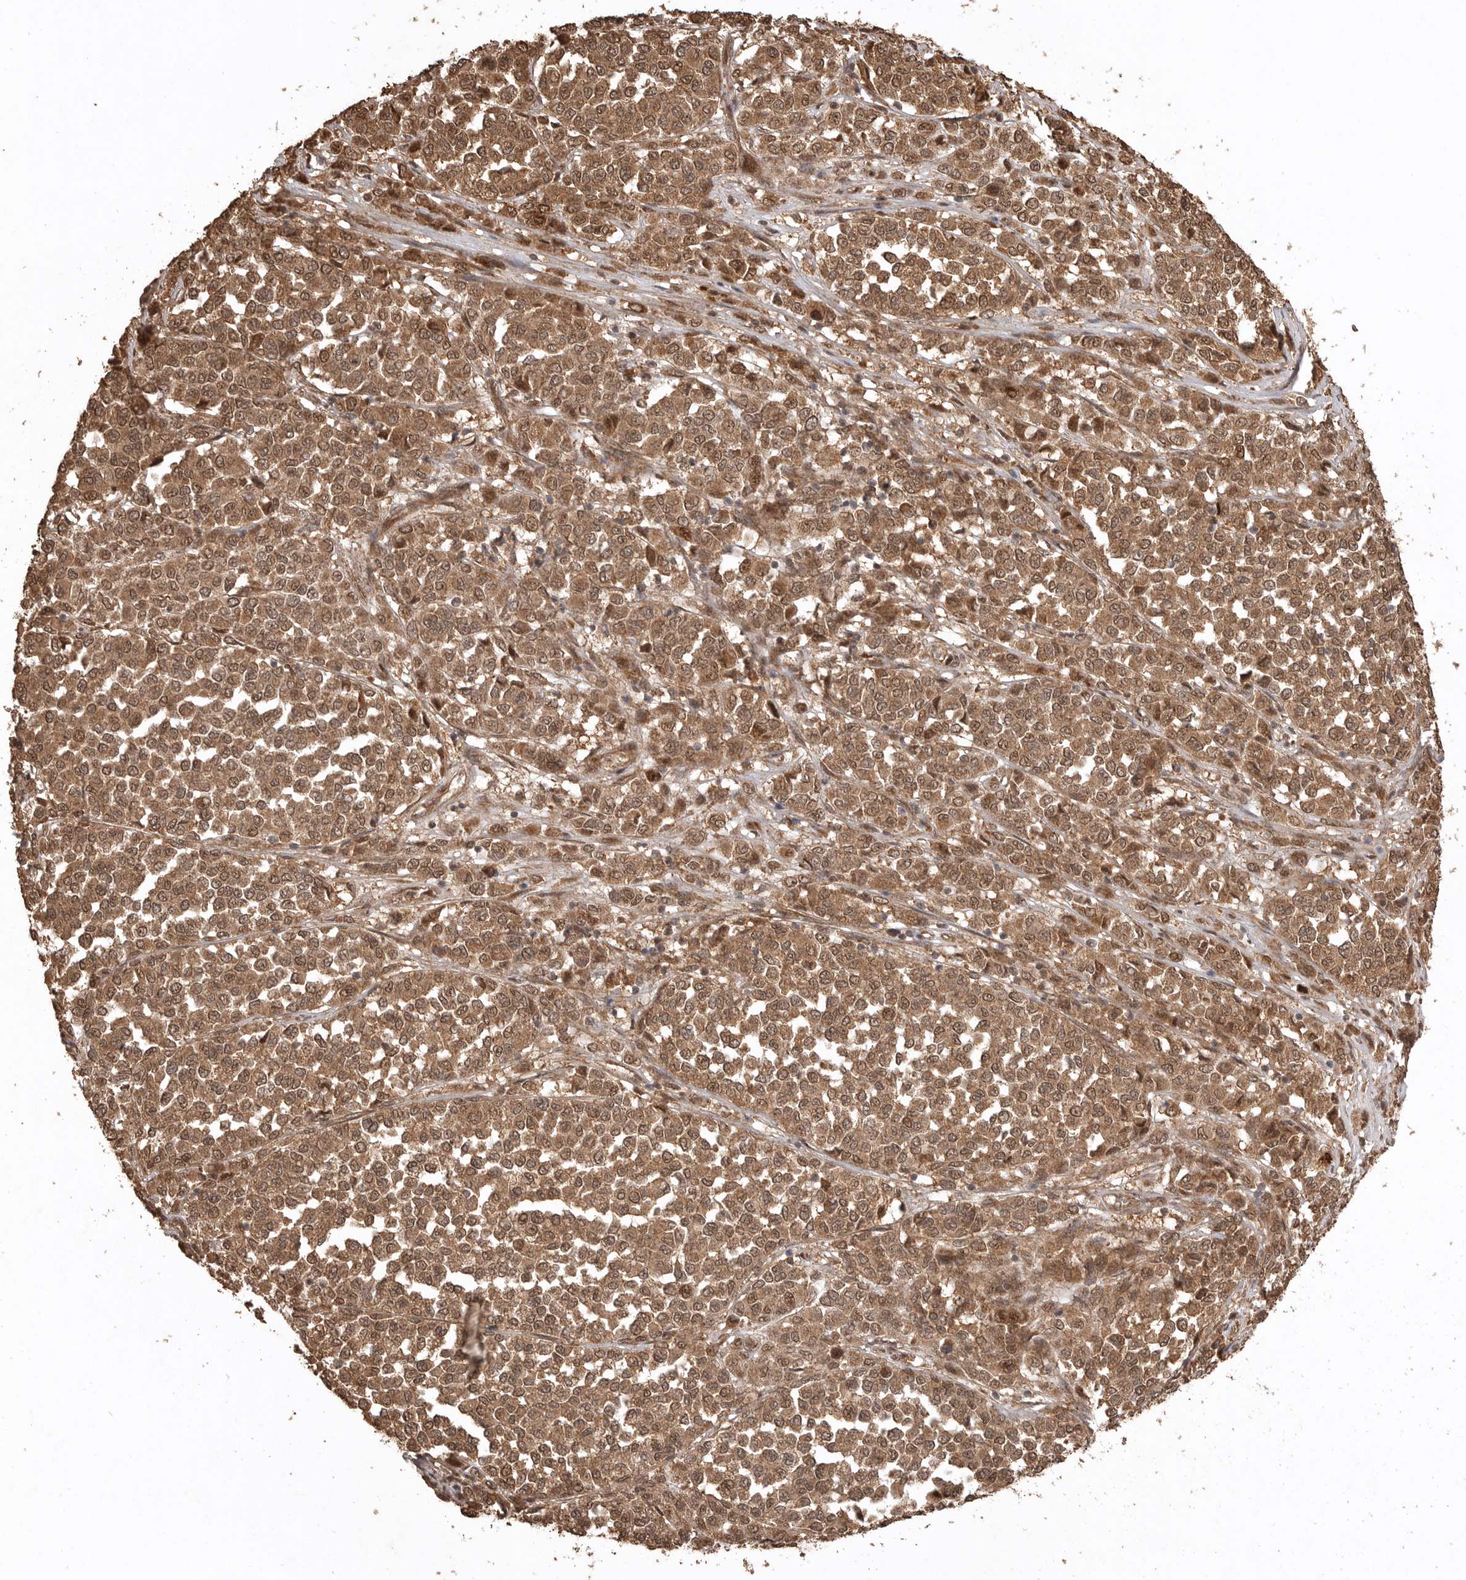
{"staining": {"intensity": "moderate", "quantity": ">75%", "location": "cytoplasmic/membranous,nuclear"}, "tissue": "melanoma", "cell_type": "Tumor cells", "image_type": "cancer", "snomed": [{"axis": "morphology", "description": "Malignant melanoma, Metastatic site"}, {"axis": "topography", "description": "Pancreas"}], "caption": "About >75% of tumor cells in human melanoma exhibit moderate cytoplasmic/membranous and nuclear protein positivity as visualized by brown immunohistochemical staining.", "gene": "BOC", "patient": {"sex": "female", "age": 30}}